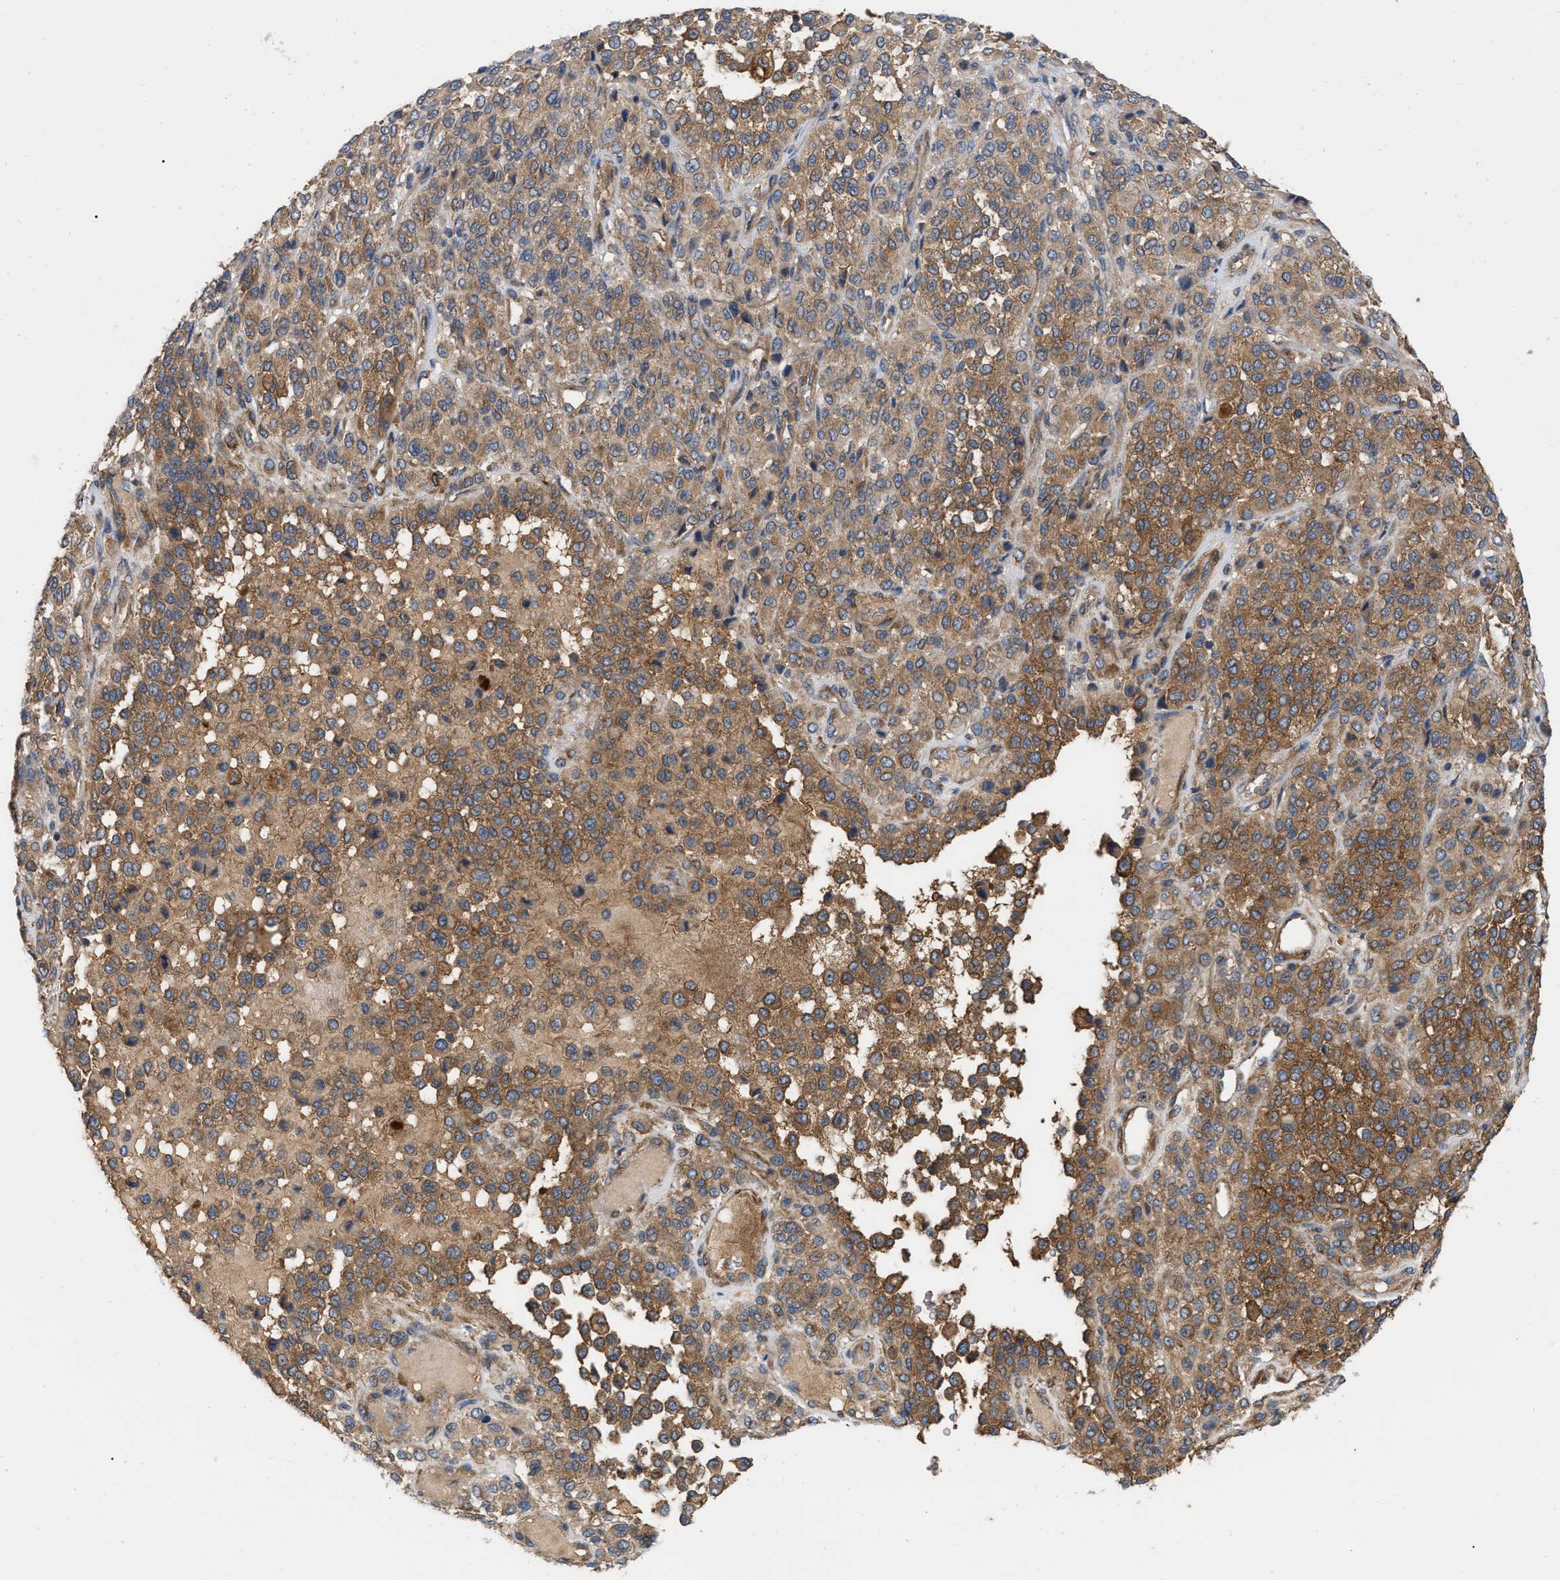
{"staining": {"intensity": "moderate", "quantity": ">75%", "location": "cytoplasmic/membranous"}, "tissue": "melanoma", "cell_type": "Tumor cells", "image_type": "cancer", "snomed": [{"axis": "morphology", "description": "Malignant melanoma, Metastatic site"}, {"axis": "topography", "description": "Pancreas"}], "caption": "High-magnification brightfield microscopy of malignant melanoma (metastatic site) stained with DAB (3,3'-diaminobenzidine) (brown) and counterstained with hematoxylin (blue). tumor cells exhibit moderate cytoplasmic/membranous staining is present in approximately>75% of cells.", "gene": "RABEP1", "patient": {"sex": "female", "age": 30}}